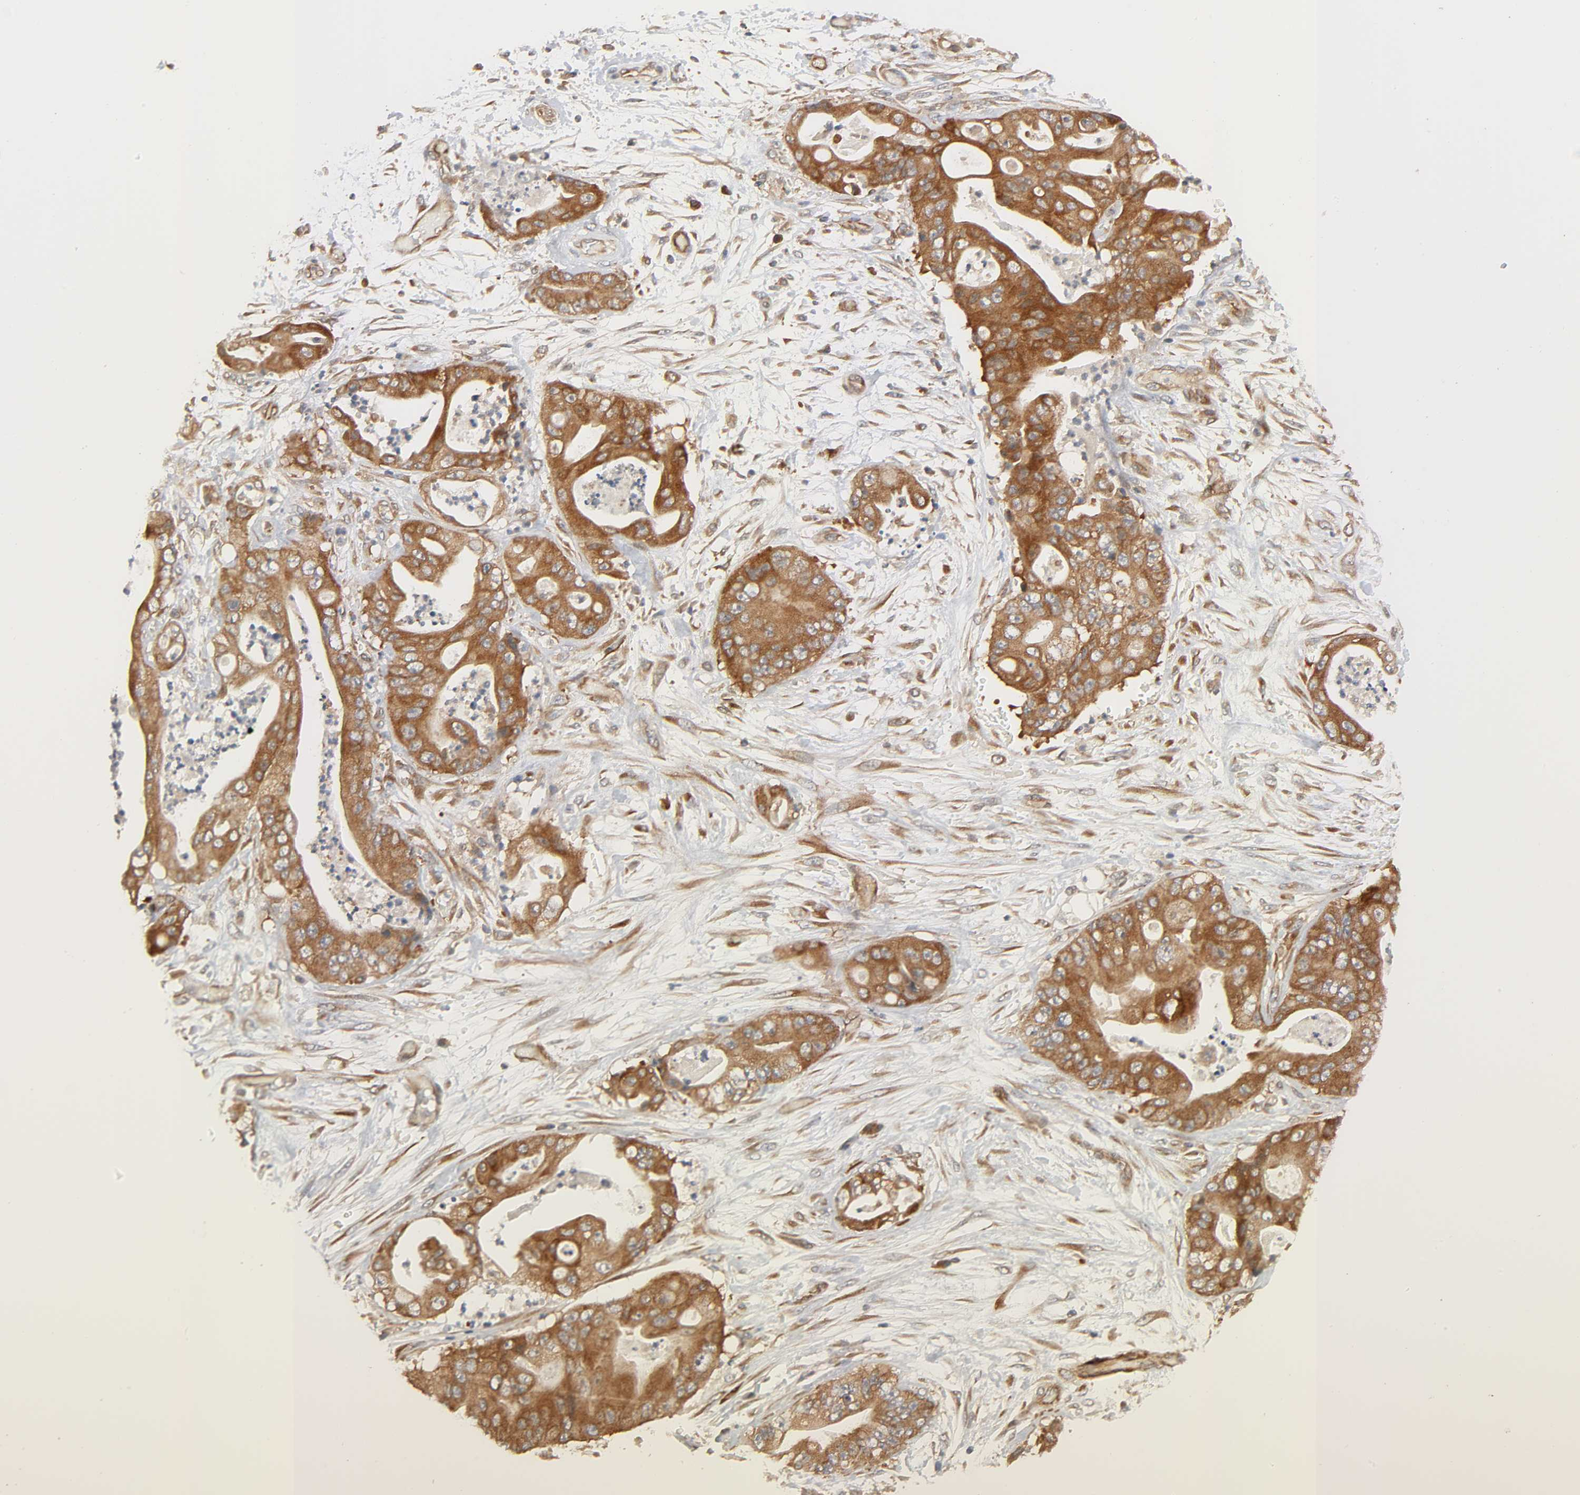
{"staining": {"intensity": "moderate", "quantity": ">75%", "location": "cytoplasmic/membranous"}, "tissue": "stomach cancer", "cell_type": "Tumor cells", "image_type": "cancer", "snomed": [{"axis": "morphology", "description": "Adenocarcinoma, NOS"}, {"axis": "topography", "description": "Stomach"}], "caption": "Stomach adenocarcinoma was stained to show a protein in brown. There is medium levels of moderate cytoplasmic/membranous positivity in about >75% of tumor cells.", "gene": "NEMF", "patient": {"sex": "female", "age": 73}}